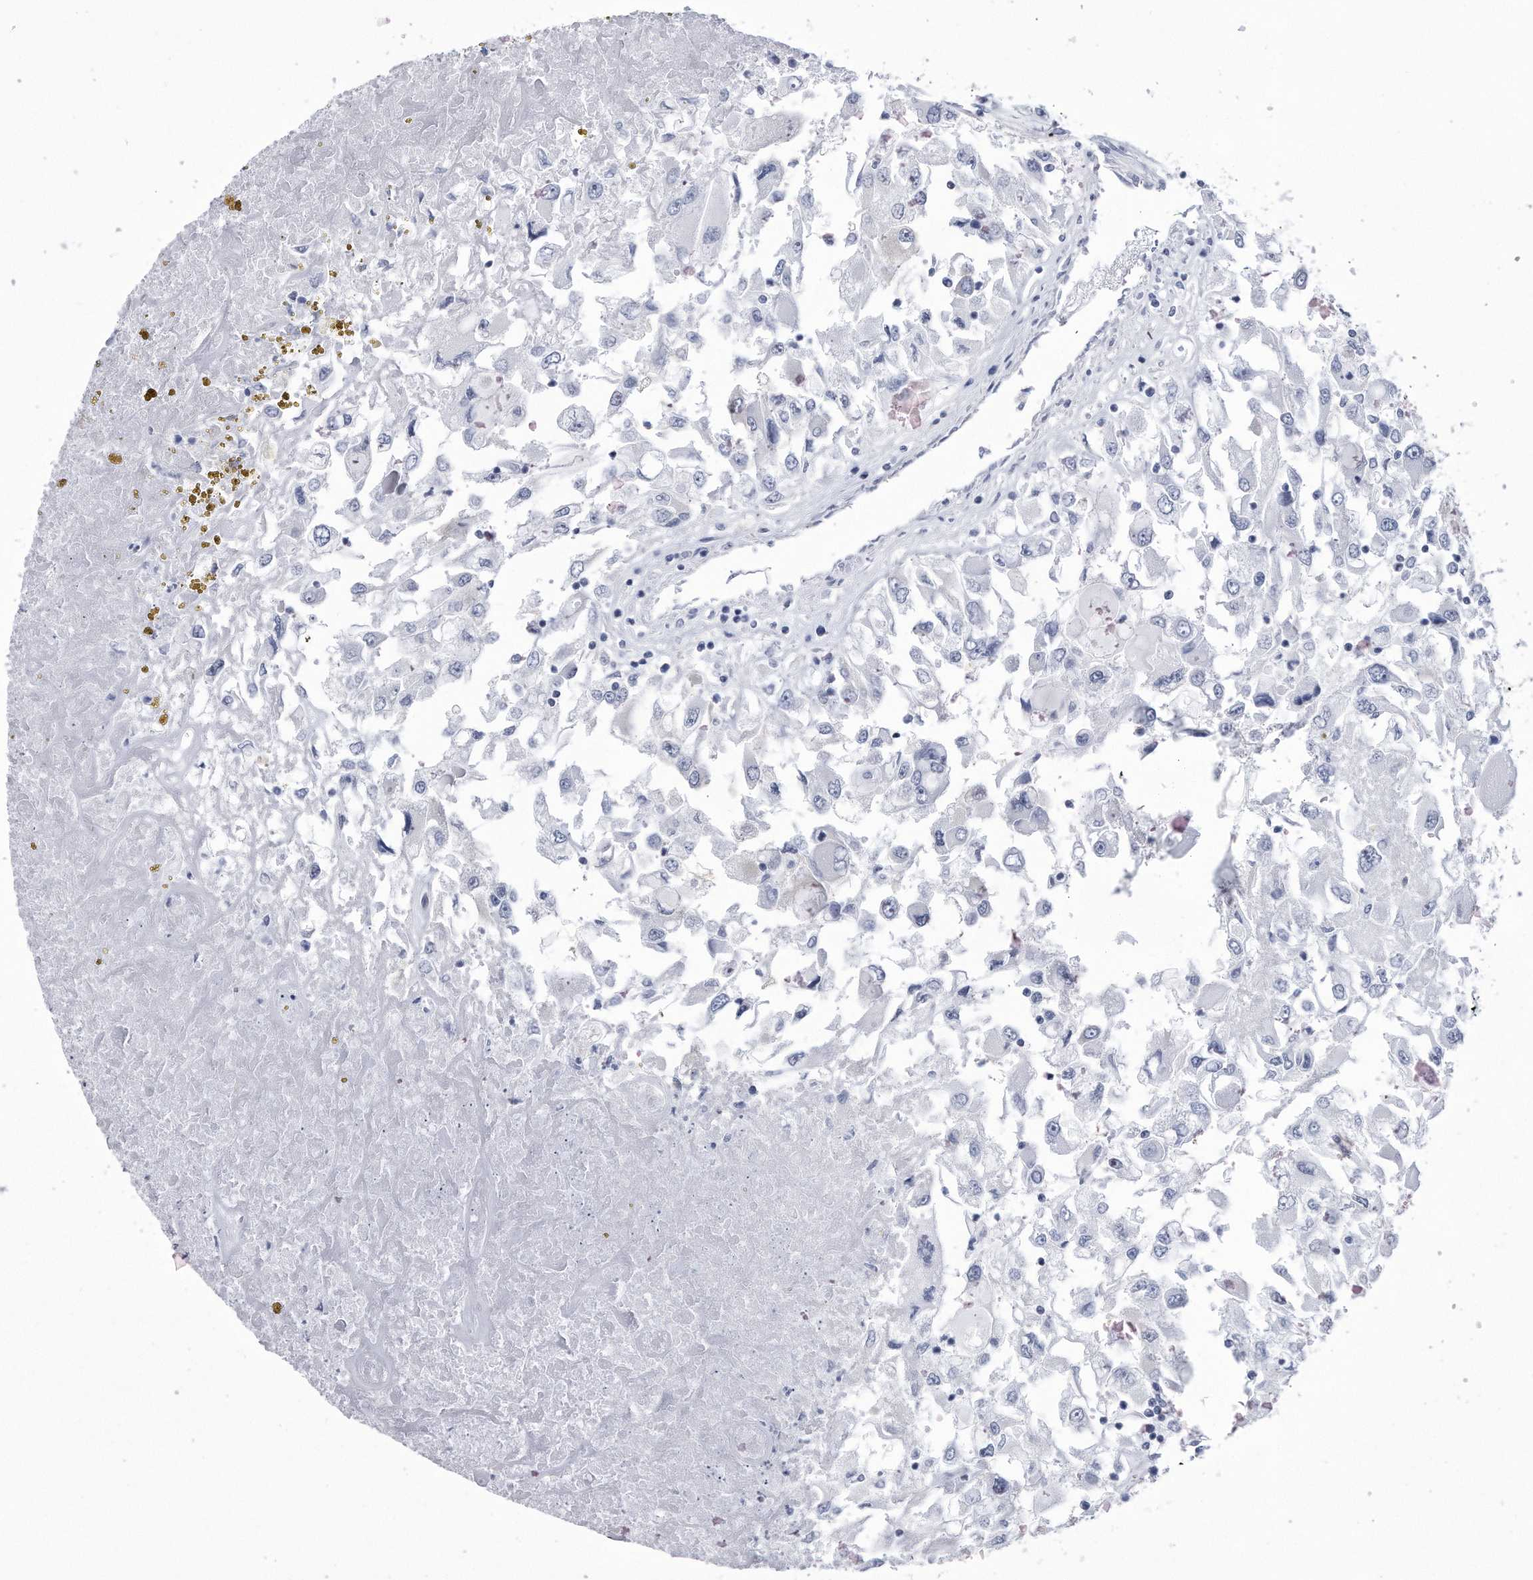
{"staining": {"intensity": "negative", "quantity": "none", "location": "none"}, "tissue": "renal cancer", "cell_type": "Tumor cells", "image_type": "cancer", "snomed": [{"axis": "morphology", "description": "Adenocarcinoma, NOS"}, {"axis": "topography", "description": "Kidney"}], "caption": "IHC micrograph of neoplastic tissue: adenocarcinoma (renal) stained with DAB (3,3'-diaminobenzidine) shows no significant protein staining in tumor cells. (Stains: DAB immunohistochemistry (IHC) with hematoxylin counter stain, Microscopy: brightfield microscopy at high magnification).", "gene": "PYGB", "patient": {"sex": "female", "age": 52}}